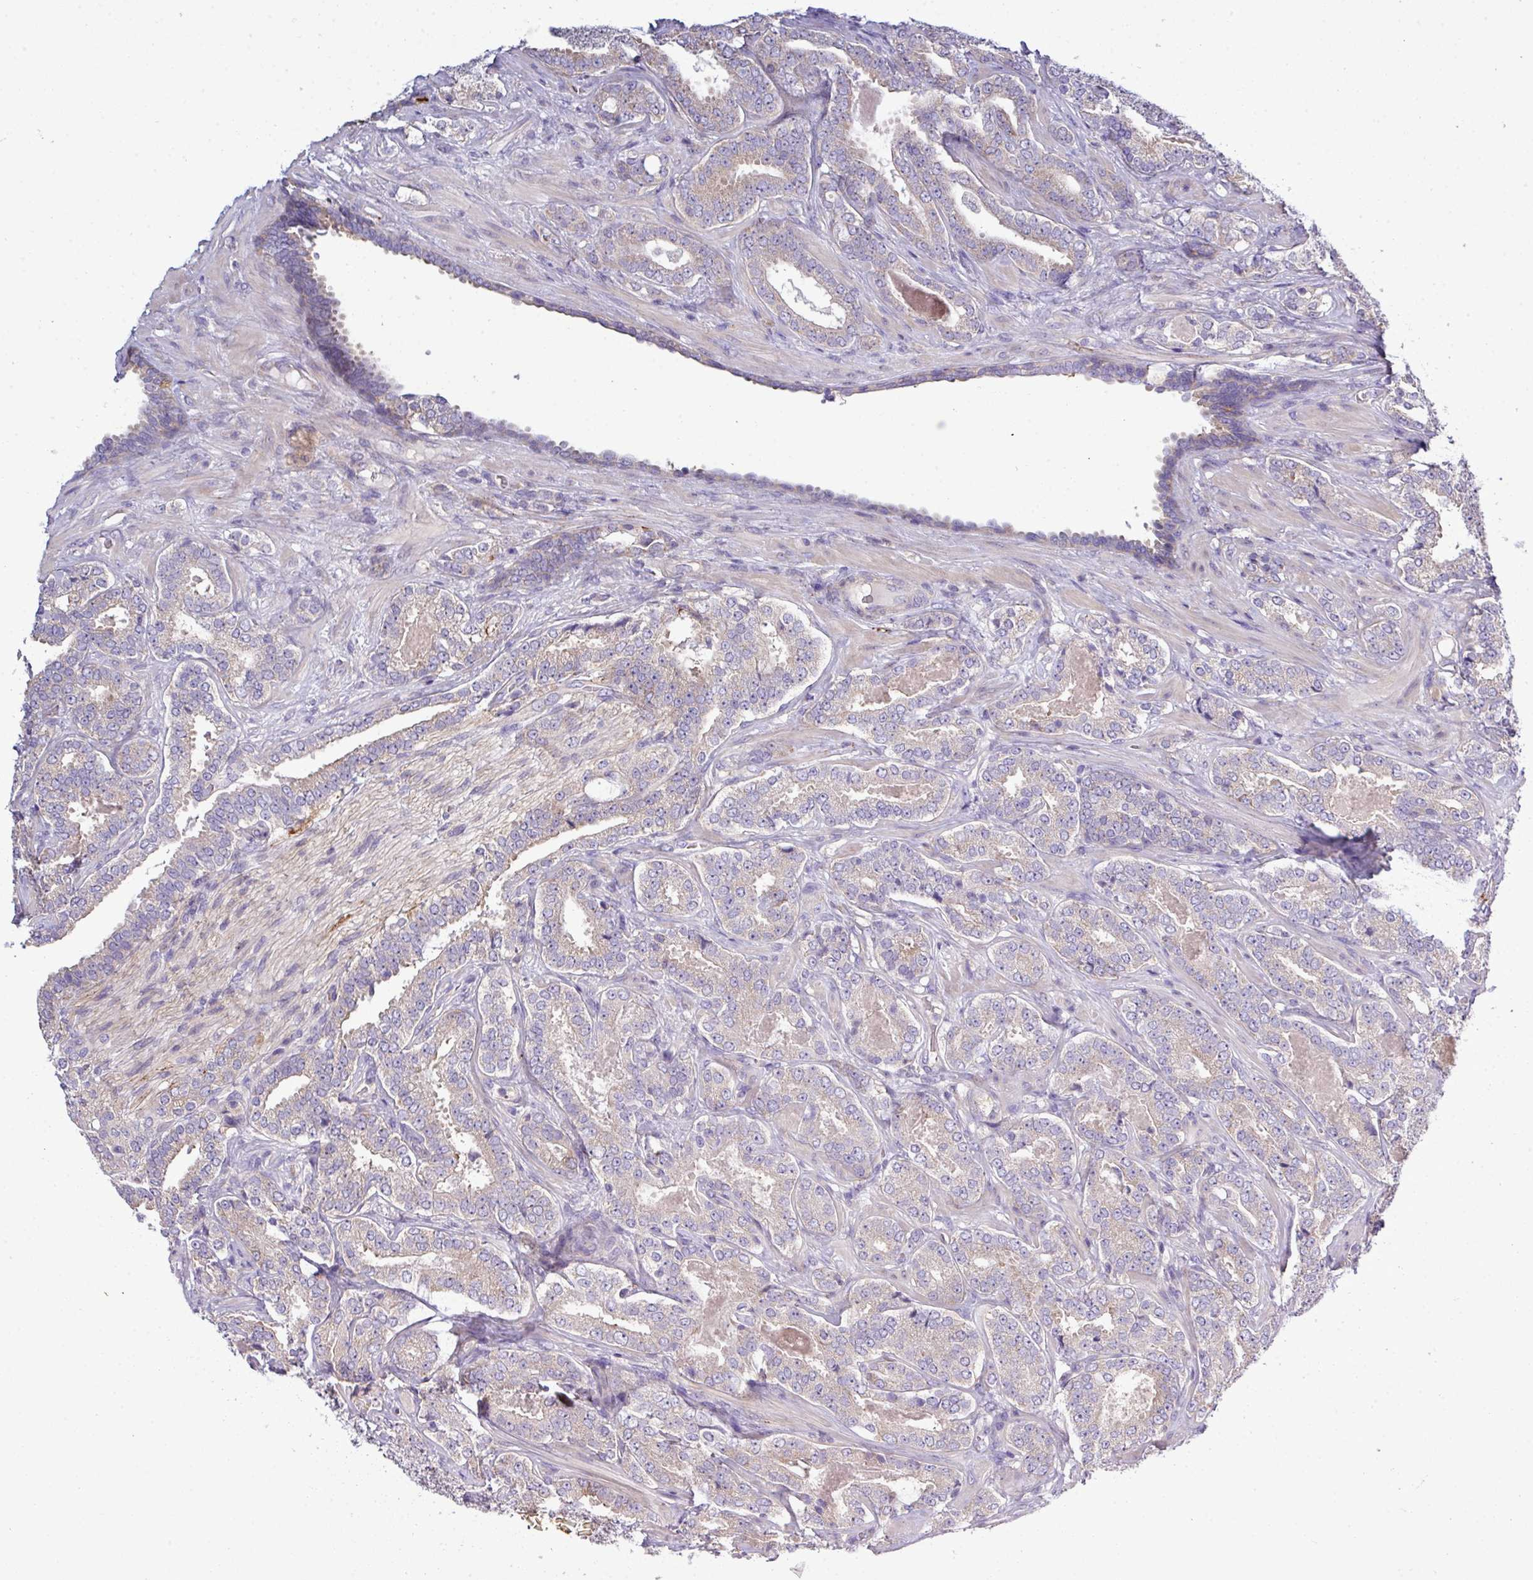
{"staining": {"intensity": "weak", "quantity": "25%-75%", "location": "cytoplasmic/membranous"}, "tissue": "prostate cancer", "cell_type": "Tumor cells", "image_type": "cancer", "snomed": [{"axis": "morphology", "description": "Adenocarcinoma, High grade"}, {"axis": "topography", "description": "Prostate"}], "caption": "Tumor cells show low levels of weak cytoplasmic/membranous expression in approximately 25%-75% of cells in human prostate high-grade adenocarcinoma.", "gene": "AGAP5", "patient": {"sex": "male", "age": 65}}